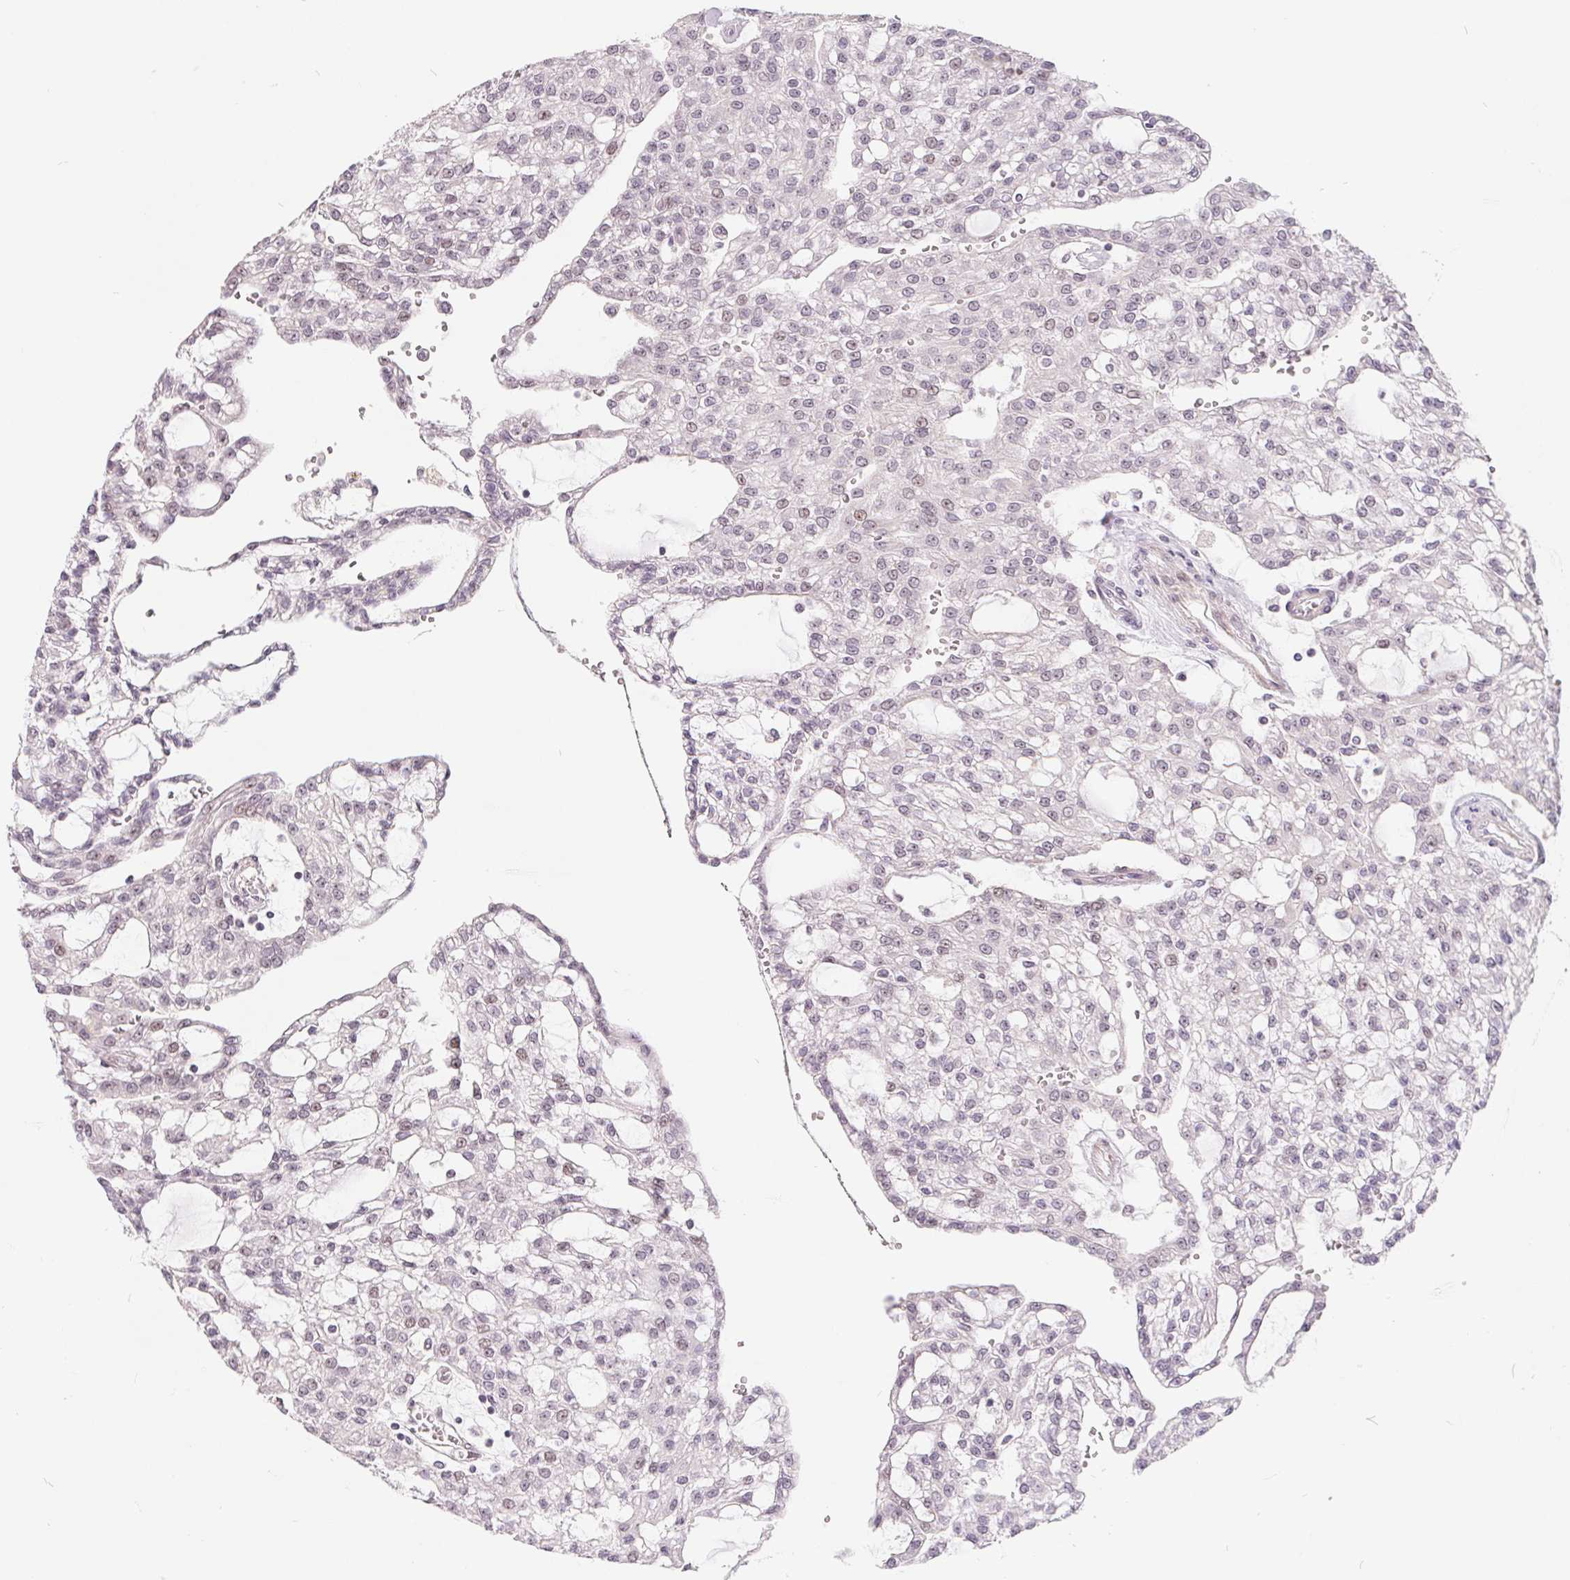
{"staining": {"intensity": "moderate", "quantity": "<25%", "location": "nuclear"}, "tissue": "renal cancer", "cell_type": "Tumor cells", "image_type": "cancer", "snomed": [{"axis": "morphology", "description": "Adenocarcinoma, NOS"}, {"axis": "topography", "description": "Kidney"}], "caption": "Immunohistochemistry (IHC) photomicrograph of neoplastic tissue: human renal cancer stained using immunohistochemistry displays low levels of moderate protein expression localized specifically in the nuclear of tumor cells, appearing as a nuclear brown color.", "gene": "NRG2", "patient": {"sex": "male", "age": 63}}